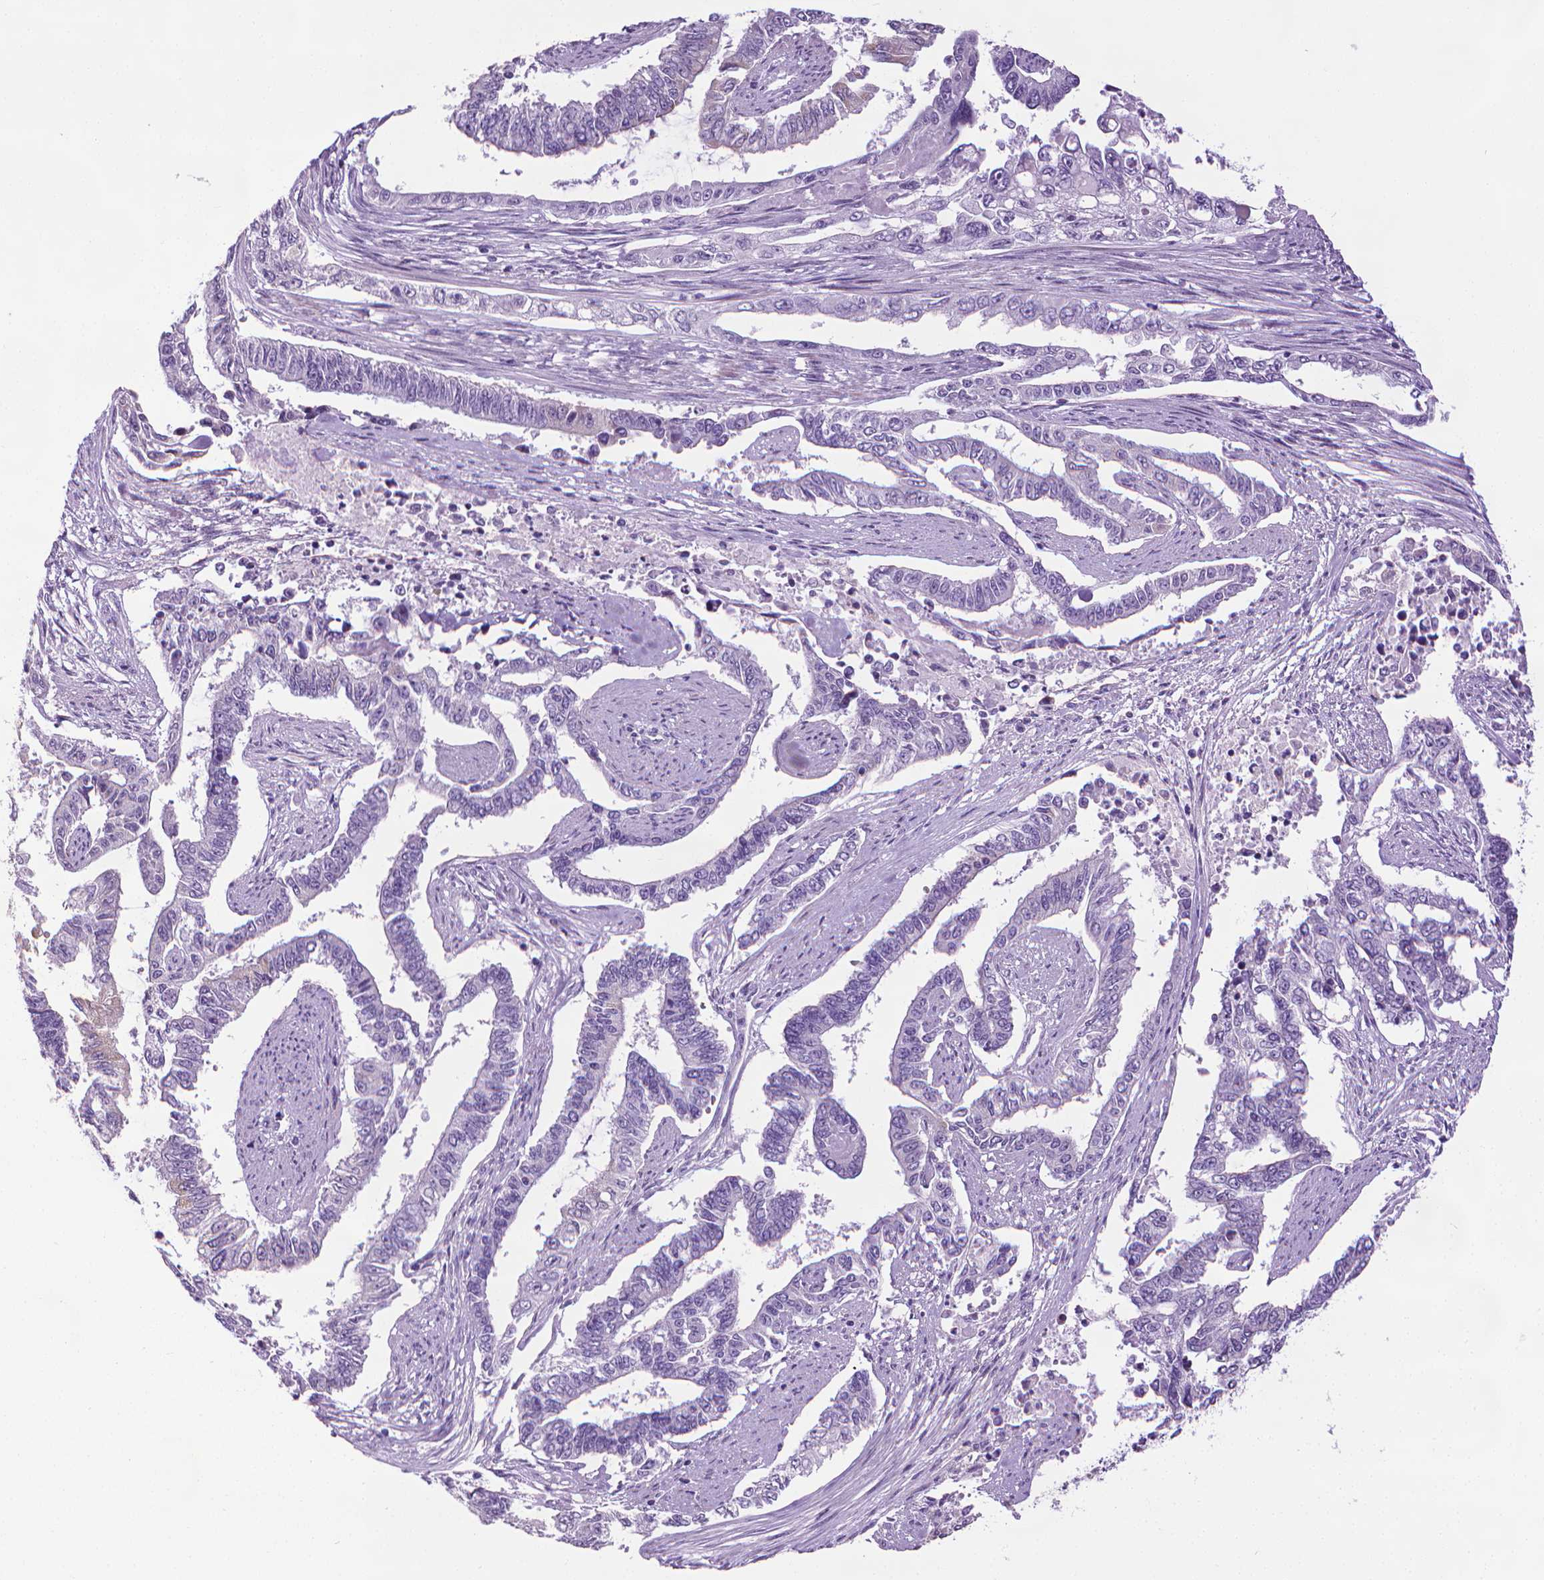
{"staining": {"intensity": "negative", "quantity": "none", "location": "none"}, "tissue": "endometrial cancer", "cell_type": "Tumor cells", "image_type": "cancer", "snomed": [{"axis": "morphology", "description": "Adenocarcinoma, NOS"}, {"axis": "topography", "description": "Uterus"}], "caption": "This image is of endometrial adenocarcinoma stained with immunohistochemistry (IHC) to label a protein in brown with the nuclei are counter-stained blue. There is no positivity in tumor cells.", "gene": "DNAI7", "patient": {"sex": "female", "age": 59}}